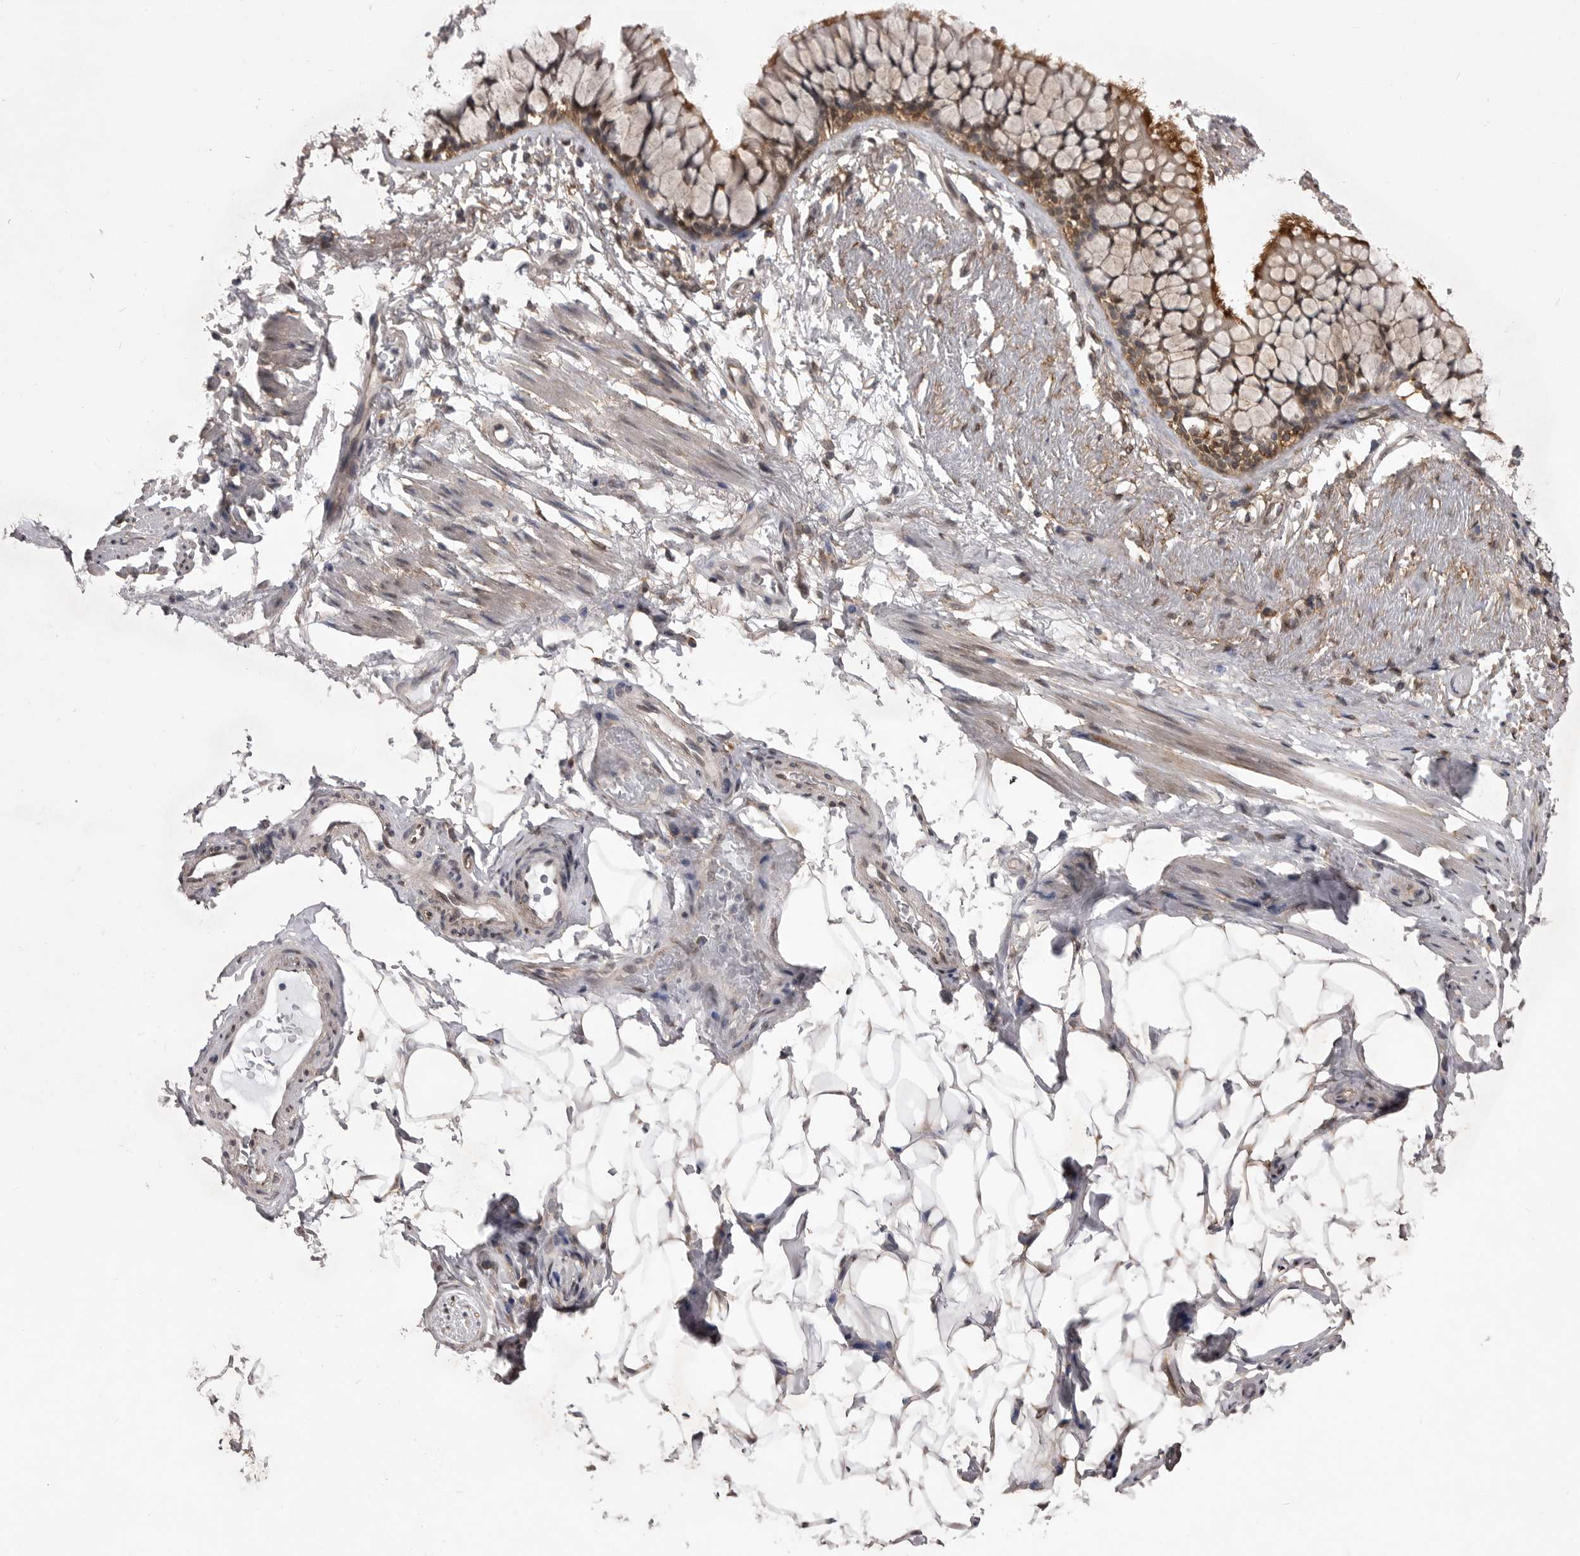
{"staining": {"intensity": "moderate", "quantity": ">75%", "location": "cytoplasmic/membranous"}, "tissue": "adipose tissue", "cell_type": "Adipocytes", "image_type": "normal", "snomed": [{"axis": "morphology", "description": "Normal tissue, NOS"}, {"axis": "topography", "description": "Cartilage tissue"}, {"axis": "topography", "description": "Bronchus"}], "caption": "Immunohistochemical staining of normal adipose tissue exhibits moderate cytoplasmic/membranous protein staining in approximately >75% of adipocytes. The staining was performed using DAB, with brown indicating positive protein expression. Nuclei are stained blue with hematoxylin.", "gene": "ABL1", "patient": {"sex": "female", "age": 73}}